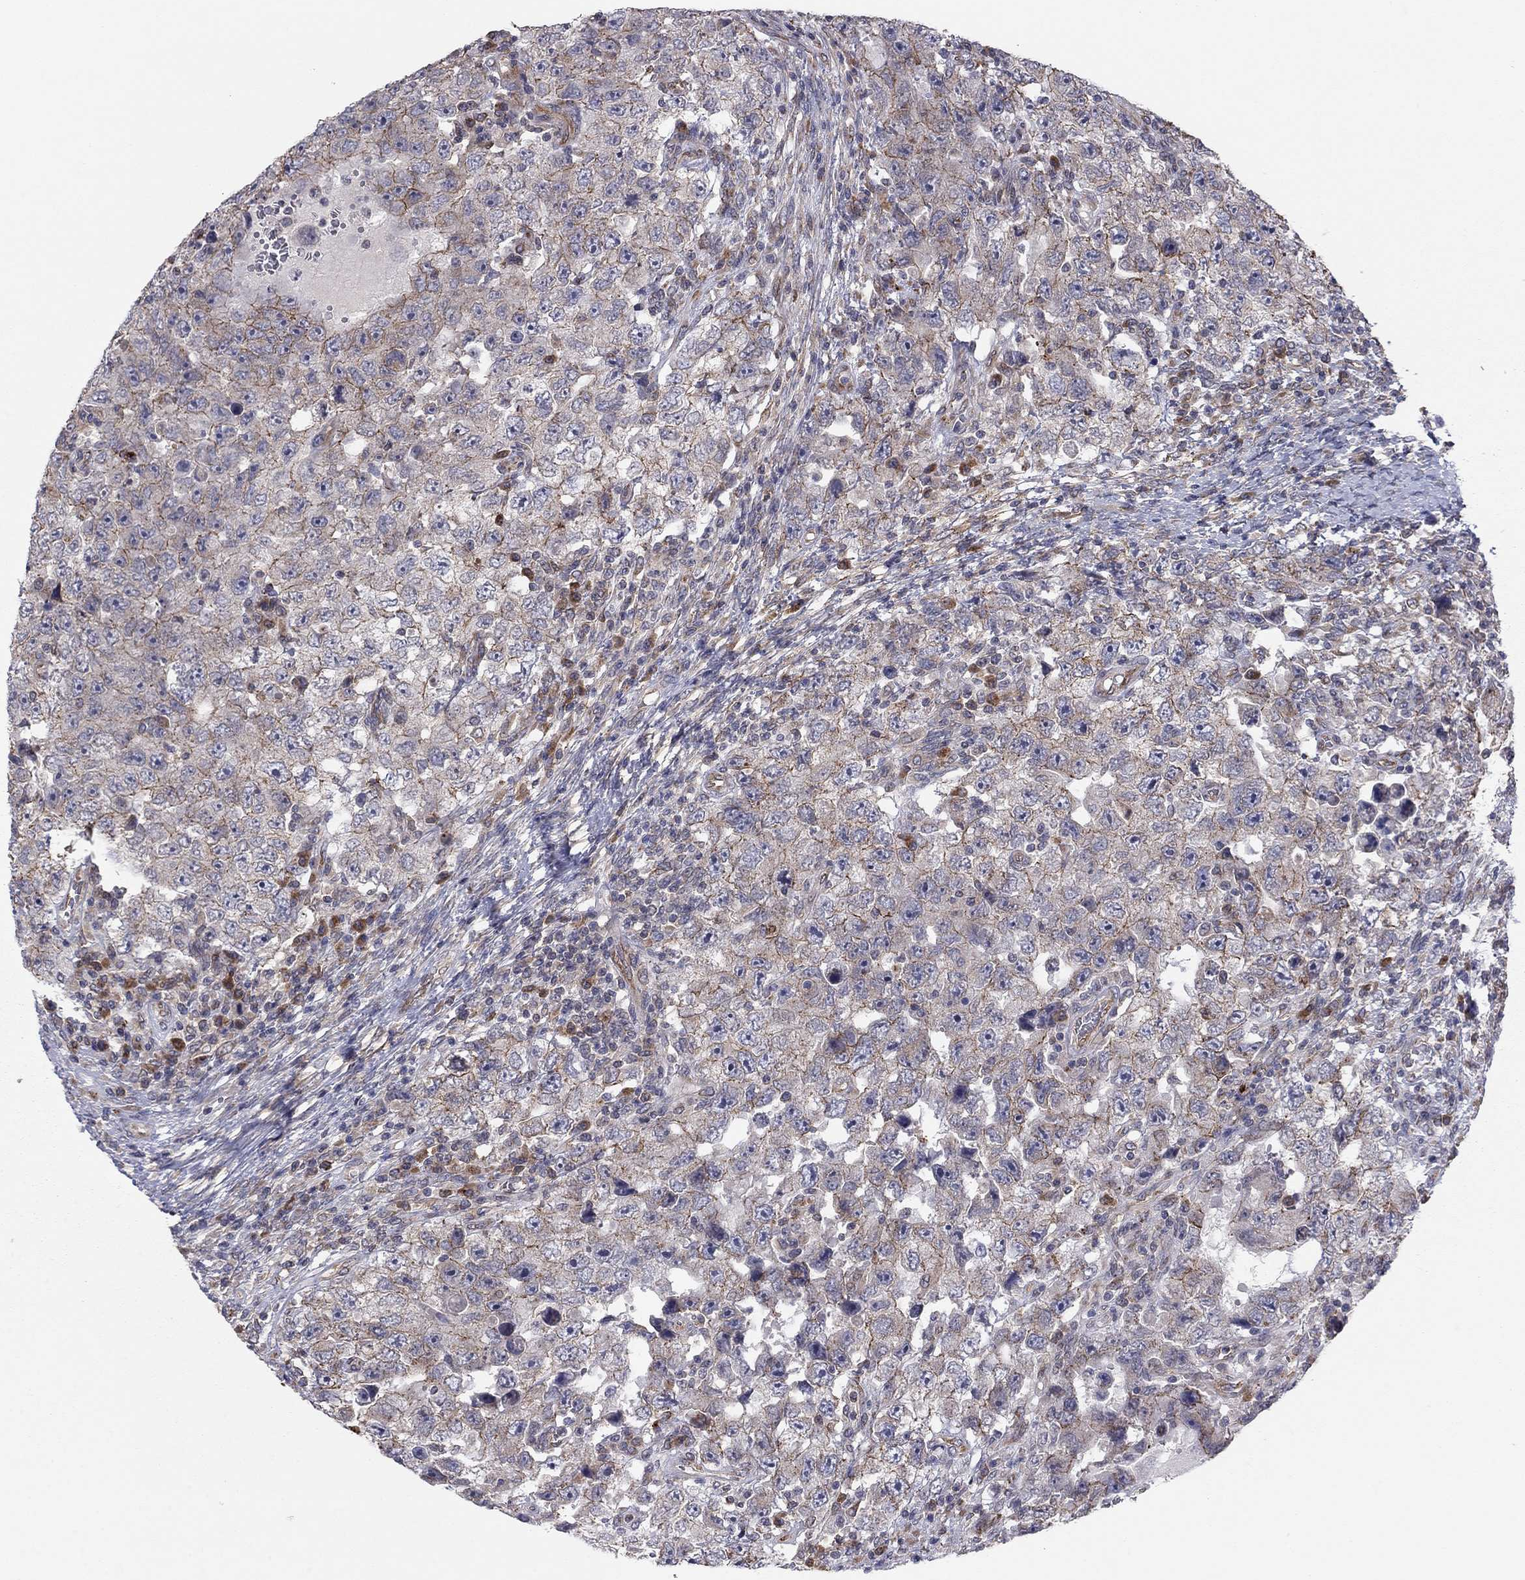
{"staining": {"intensity": "moderate", "quantity": "<25%", "location": "cytoplasmic/membranous"}, "tissue": "testis cancer", "cell_type": "Tumor cells", "image_type": "cancer", "snomed": [{"axis": "morphology", "description": "Carcinoma, Embryonal, NOS"}, {"axis": "topography", "description": "Testis"}], "caption": "IHC of embryonal carcinoma (testis) shows low levels of moderate cytoplasmic/membranous positivity in approximately <25% of tumor cells. Immunohistochemistry stains the protein in brown and the nuclei are stained blue.", "gene": "YIF1A", "patient": {"sex": "male", "age": 26}}